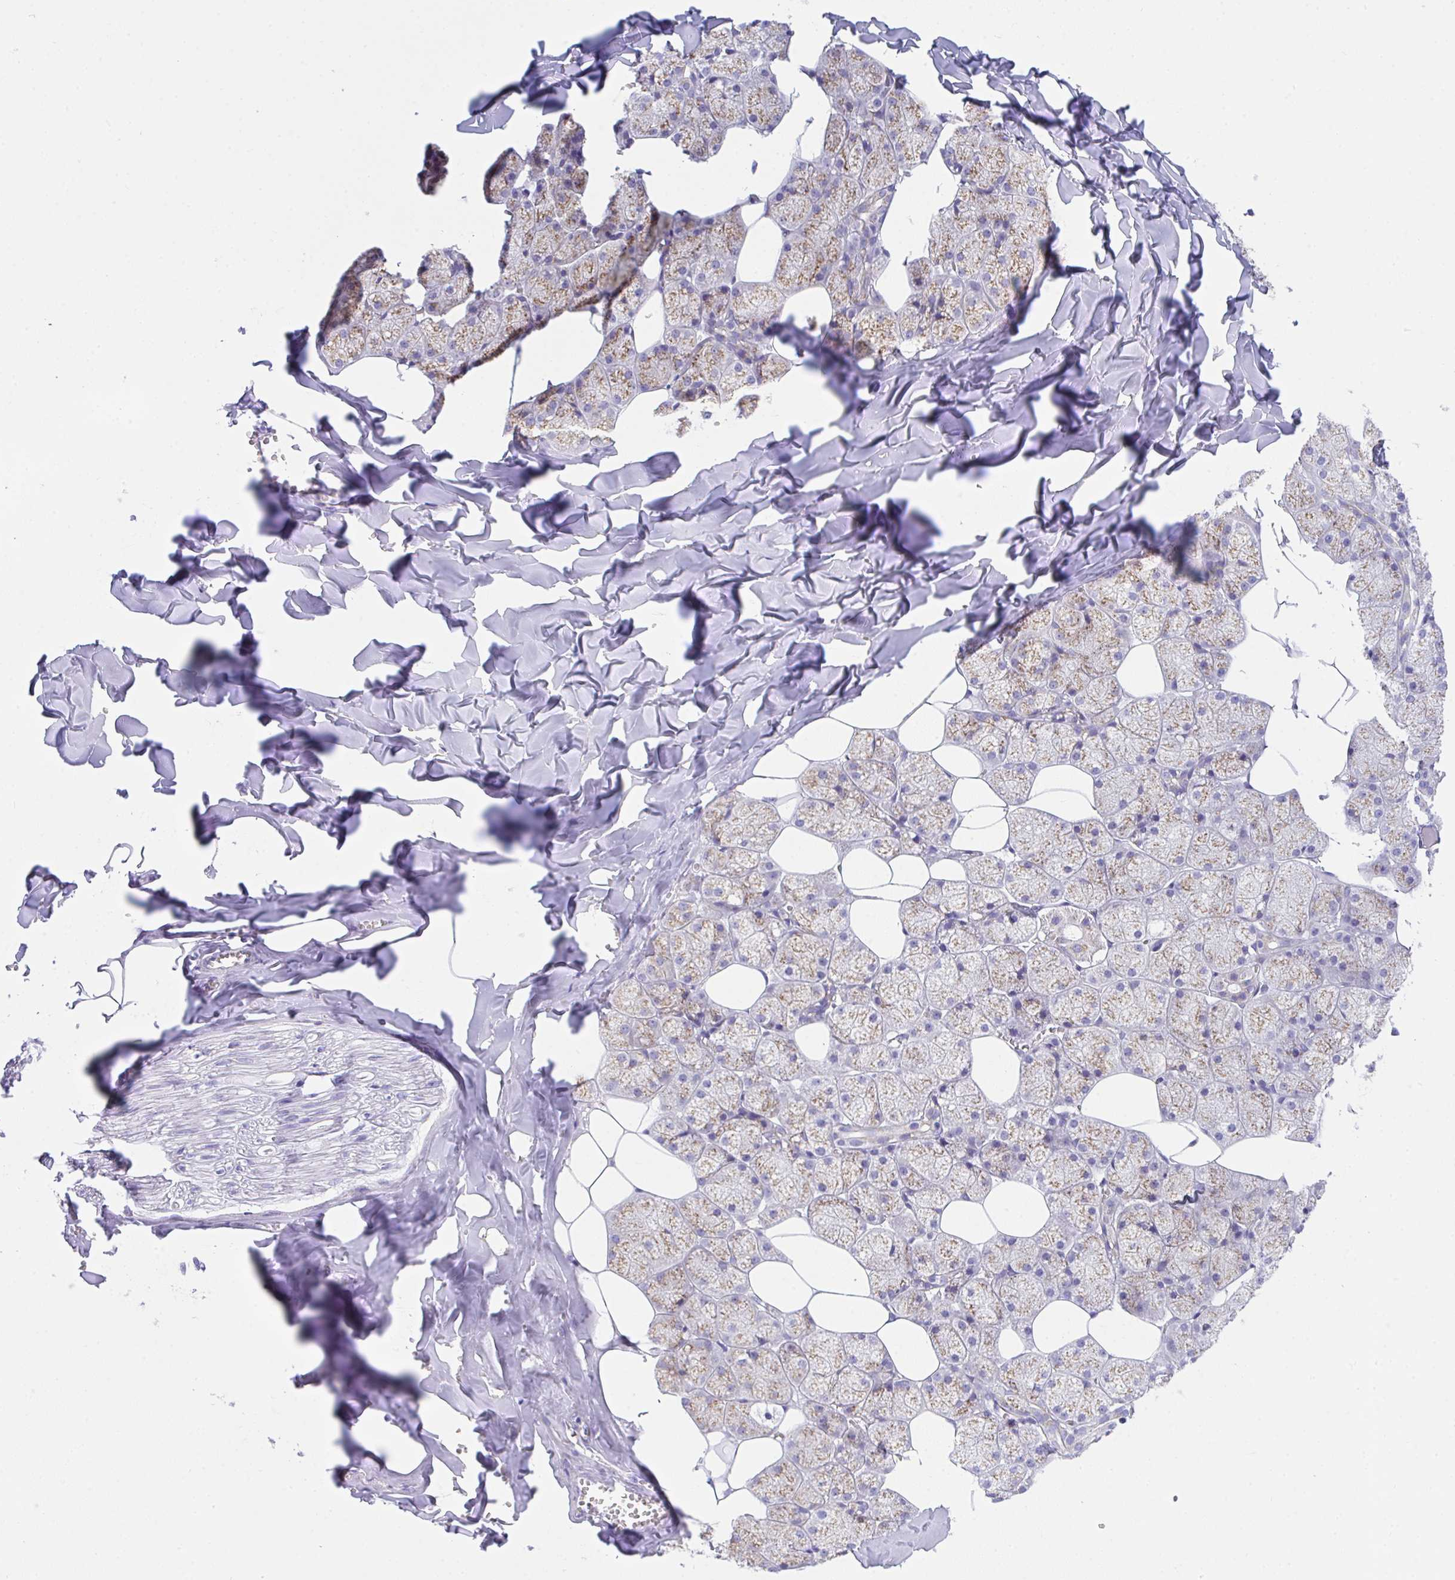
{"staining": {"intensity": "moderate", "quantity": ">75%", "location": "cytoplasmic/membranous"}, "tissue": "salivary gland", "cell_type": "Glandular cells", "image_type": "normal", "snomed": [{"axis": "morphology", "description": "Normal tissue, NOS"}, {"axis": "topography", "description": "Salivary gland"}, {"axis": "topography", "description": "Peripheral nerve tissue"}], "caption": "DAB (3,3'-diaminobenzidine) immunohistochemical staining of normal human salivary gland reveals moderate cytoplasmic/membranous protein expression in about >75% of glandular cells.", "gene": "MIA3", "patient": {"sex": "male", "age": 38}}